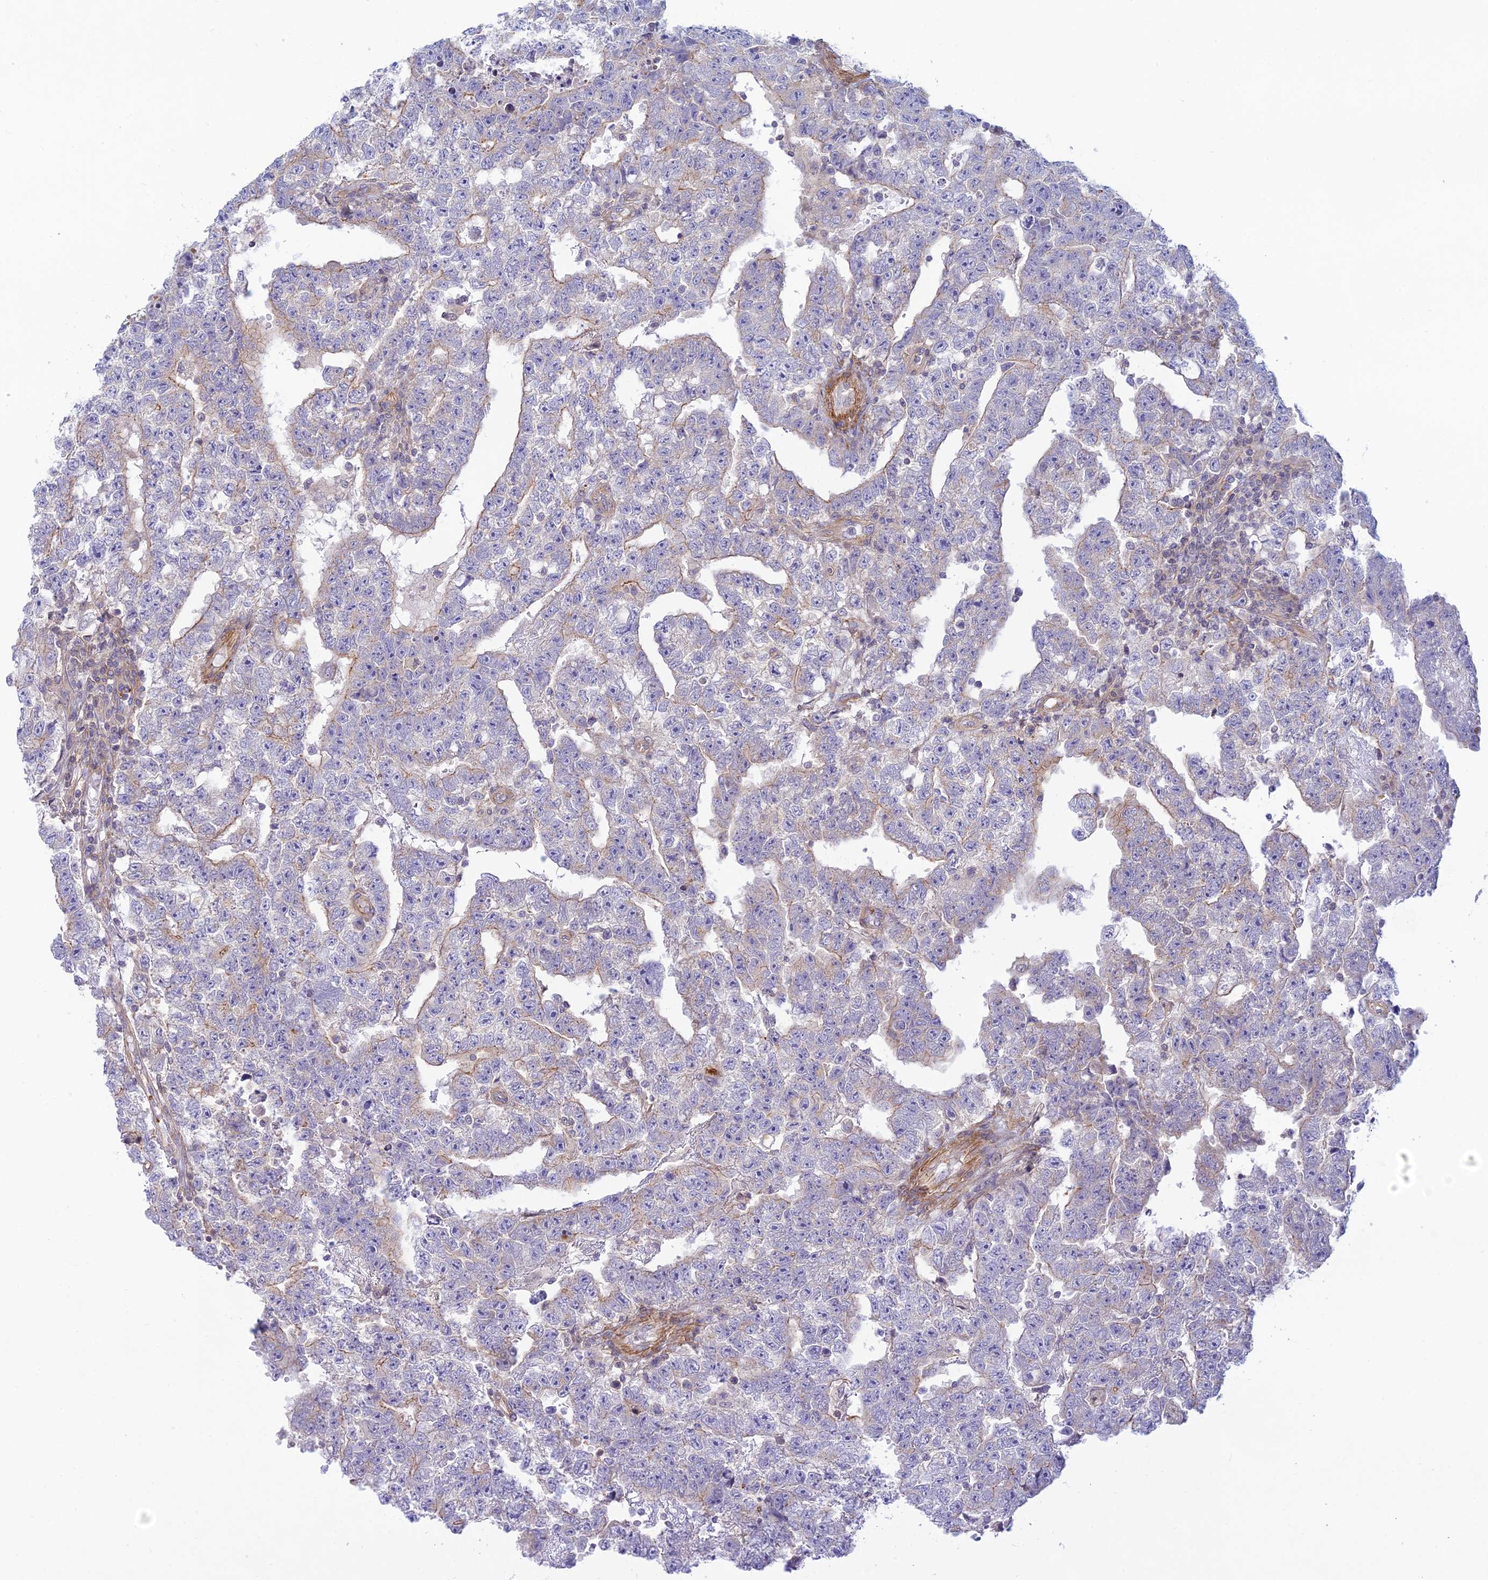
{"staining": {"intensity": "weak", "quantity": "<25%", "location": "cytoplasmic/membranous"}, "tissue": "testis cancer", "cell_type": "Tumor cells", "image_type": "cancer", "snomed": [{"axis": "morphology", "description": "Carcinoma, Embryonal, NOS"}, {"axis": "topography", "description": "Testis"}], "caption": "Immunohistochemistry (IHC) of human testis cancer exhibits no expression in tumor cells.", "gene": "FBXW4", "patient": {"sex": "male", "age": 25}}